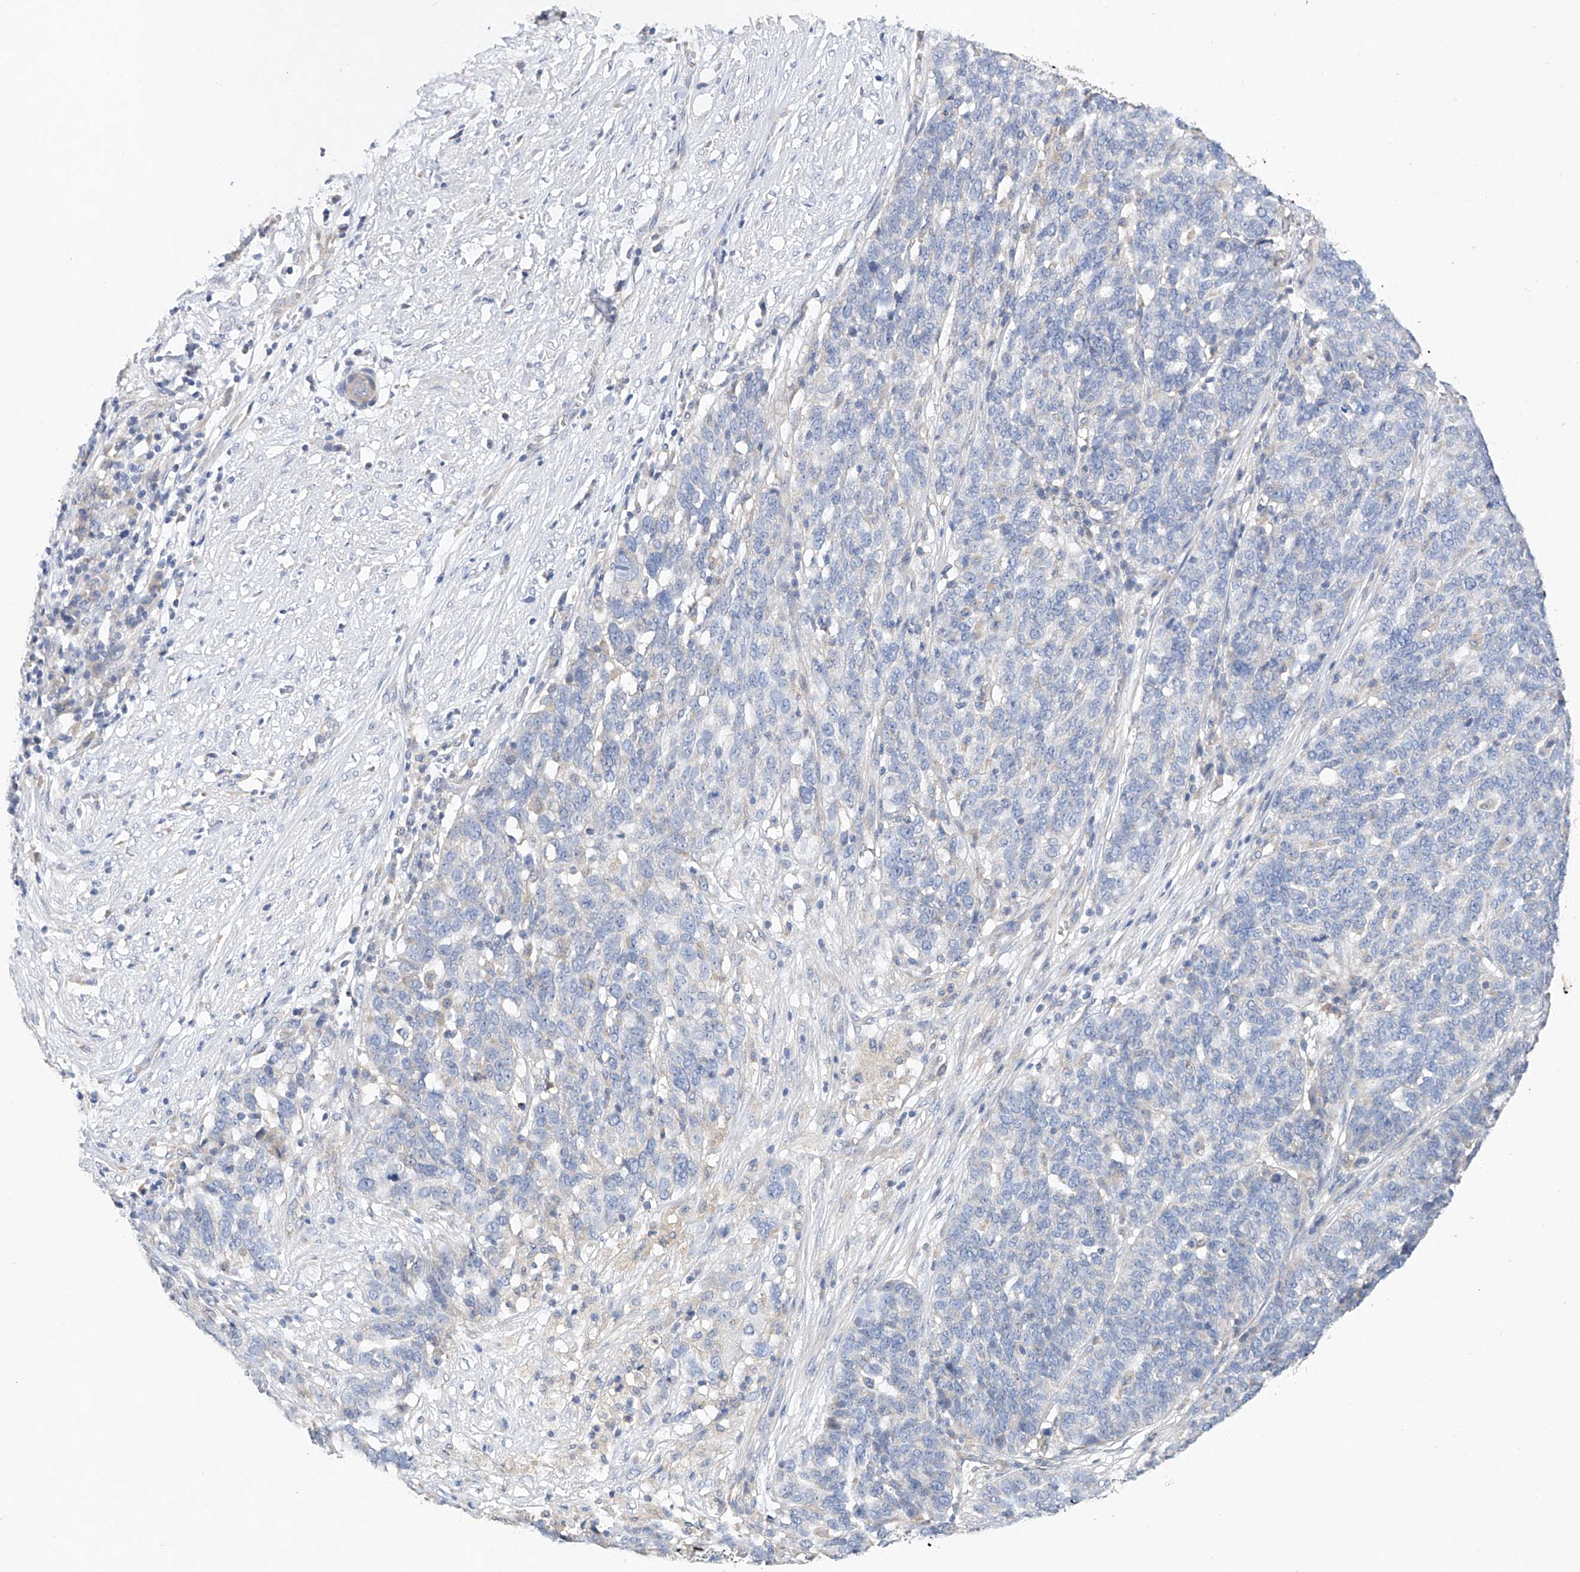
{"staining": {"intensity": "negative", "quantity": "none", "location": "none"}, "tissue": "ovarian cancer", "cell_type": "Tumor cells", "image_type": "cancer", "snomed": [{"axis": "morphology", "description": "Cystadenocarcinoma, serous, NOS"}, {"axis": "topography", "description": "Ovary"}], "caption": "Ovarian serous cystadenocarcinoma was stained to show a protein in brown. There is no significant expression in tumor cells.", "gene": "AMD1", "patient": {"sex": "female", "age": 59}}